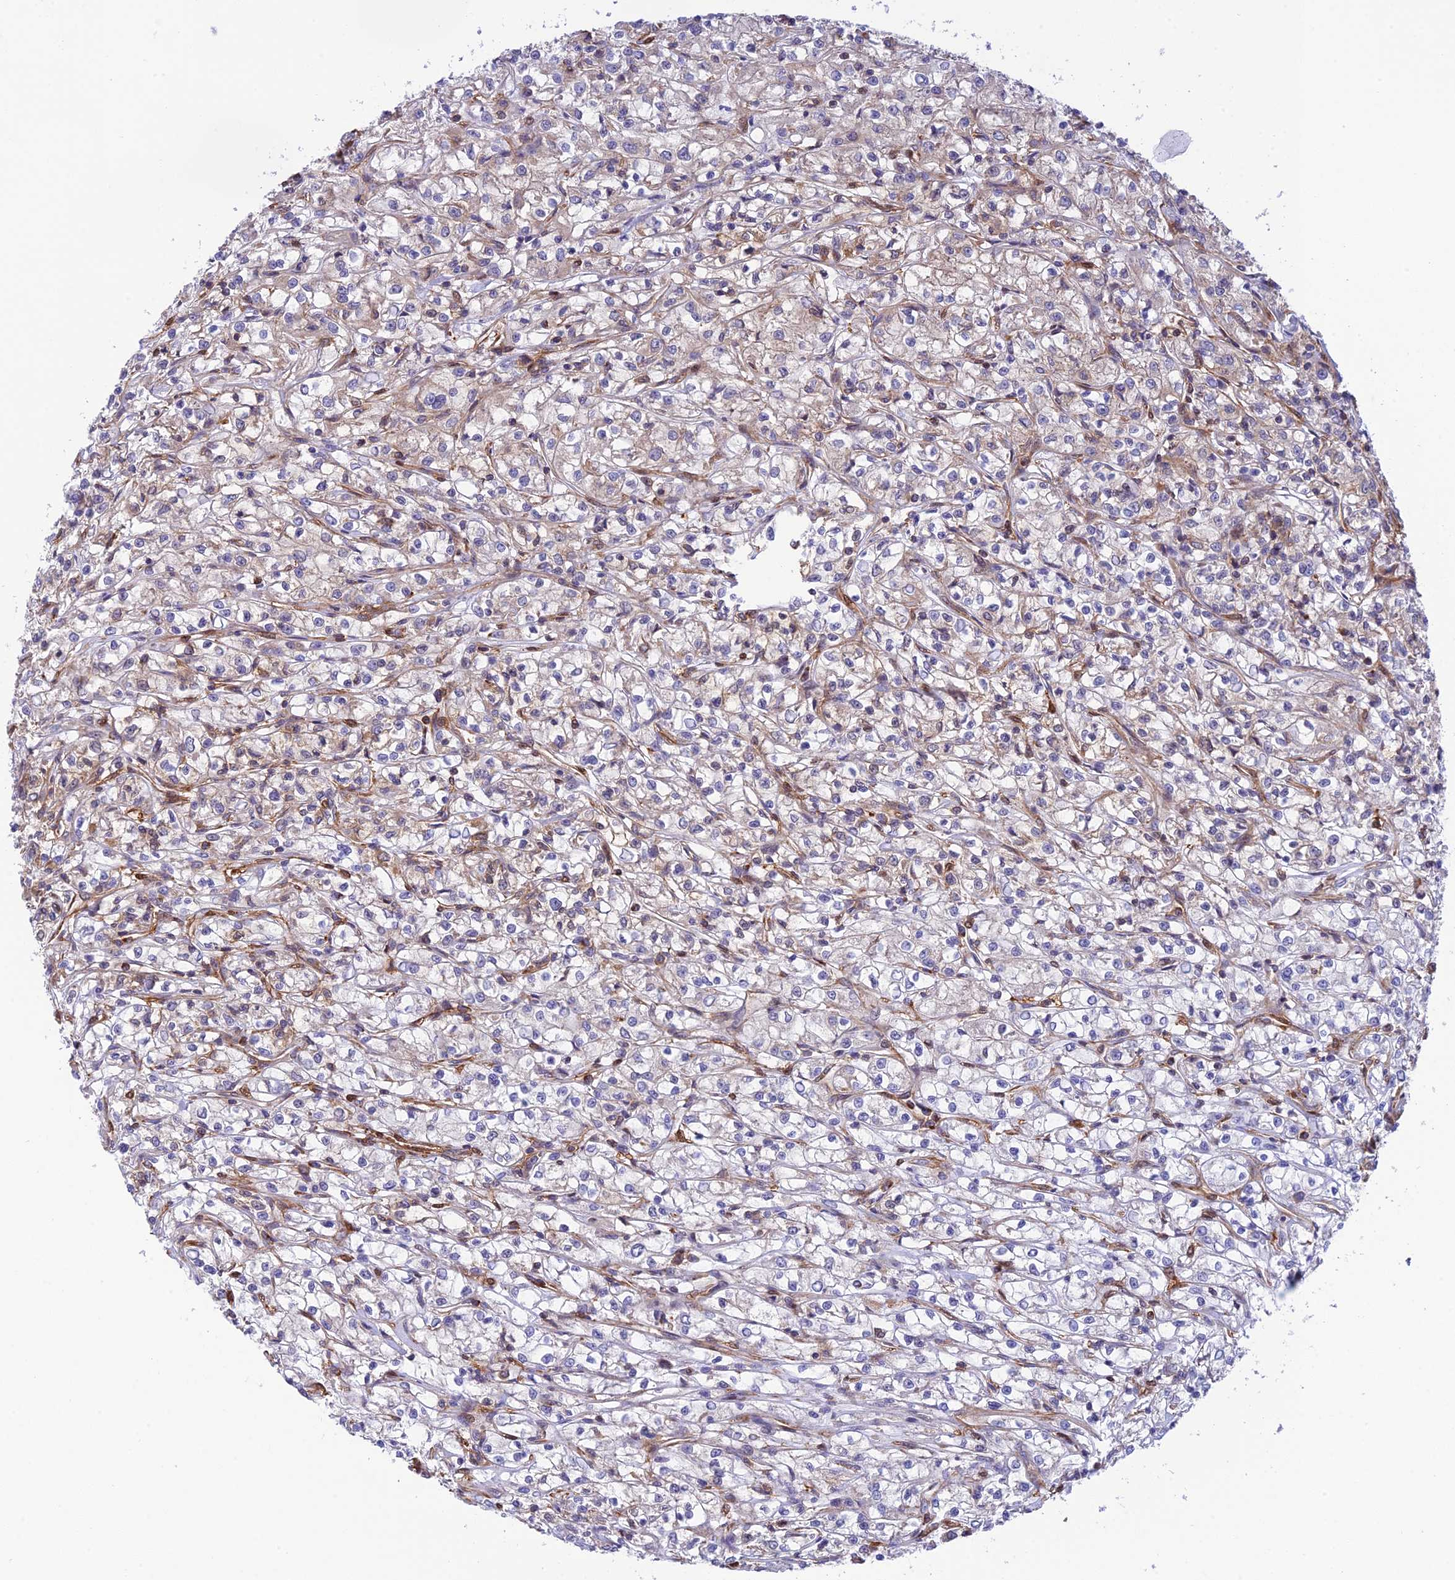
{"staining": {"intensity": "weak", "quantity": "<25%", "location": "cytoplasmic/membranous"}, "tissue": "renal cancer", "cell_type": "Tumor cells", "image_type": "cancer", "snomed": [{"axis": "morphology", "description": "Adenocarcinoma, NOS"}, {"axis": "topography", "description": "Kidney"}], "caption": "Tumor cells are negative for brown protein staining in renal cancer (adenocarcinoma).", "gene": "EVI5L", "patient": {"sex": "female", "age": 59}}